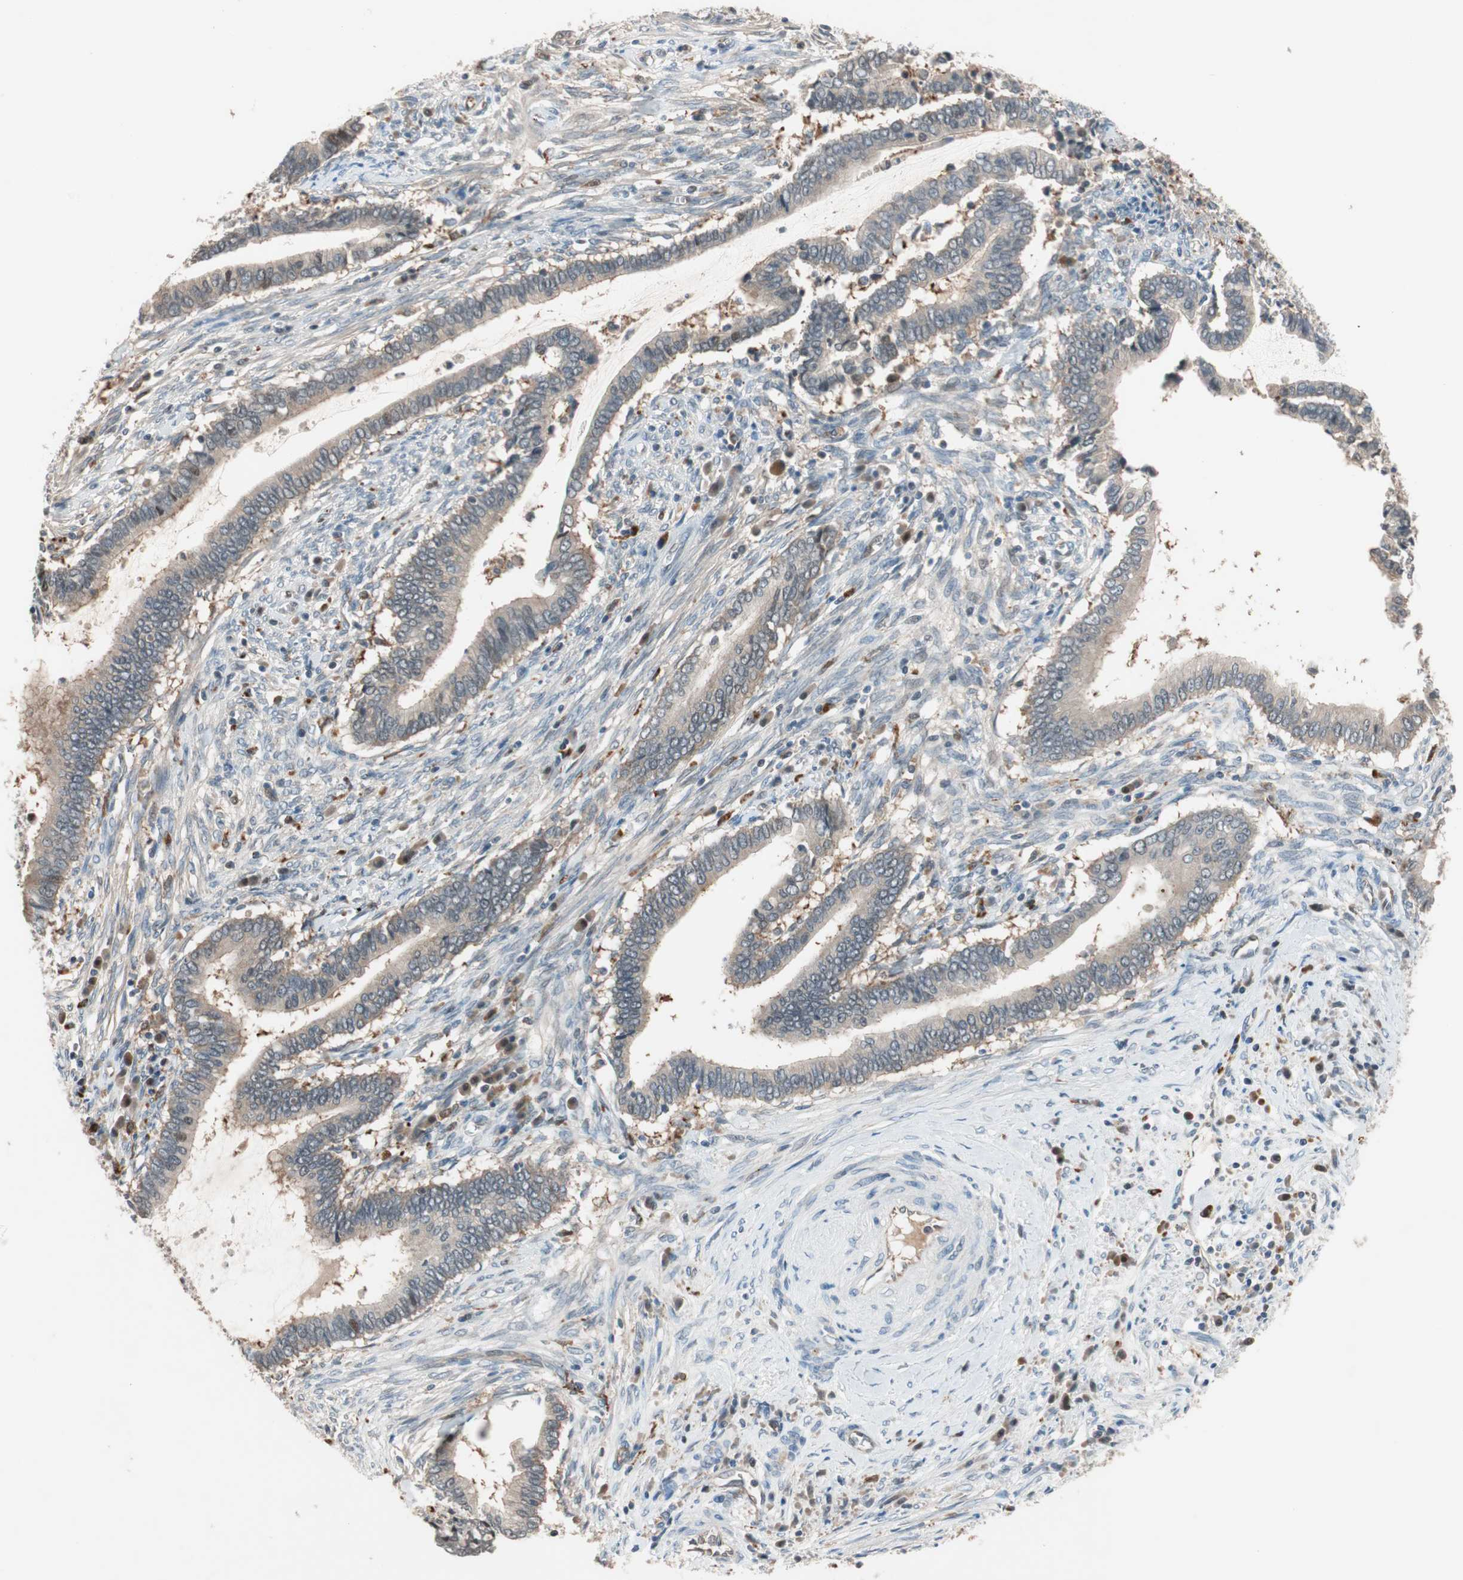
{"staining": {"intensity": "weak", "quantity": "25%-75%", "location": "cytoplasmic/membranous"}, "tissue": "cervical cancer", "cell_type": "Tumor cells", "image_type": "cancer", "snomed": [{"axis": "morphology", "description": "Adenocarcinoma, NOS"}, {"axis": "topography", "description": "Cervix"}], "caption": "Immunohistochemical staining of human cervical adenocarcinoma displays low levels of weak cytoplasmic/membranous protein staining in about 25%-75% of tumor cells. The staining was performed using DAB to visualize the protein expression in brown, while the nuclei were stained in blue with hematoxylin (Magnification: 20x).", "gene": "PIK3R3", "patient": {"sex": "female", "age": 44}}